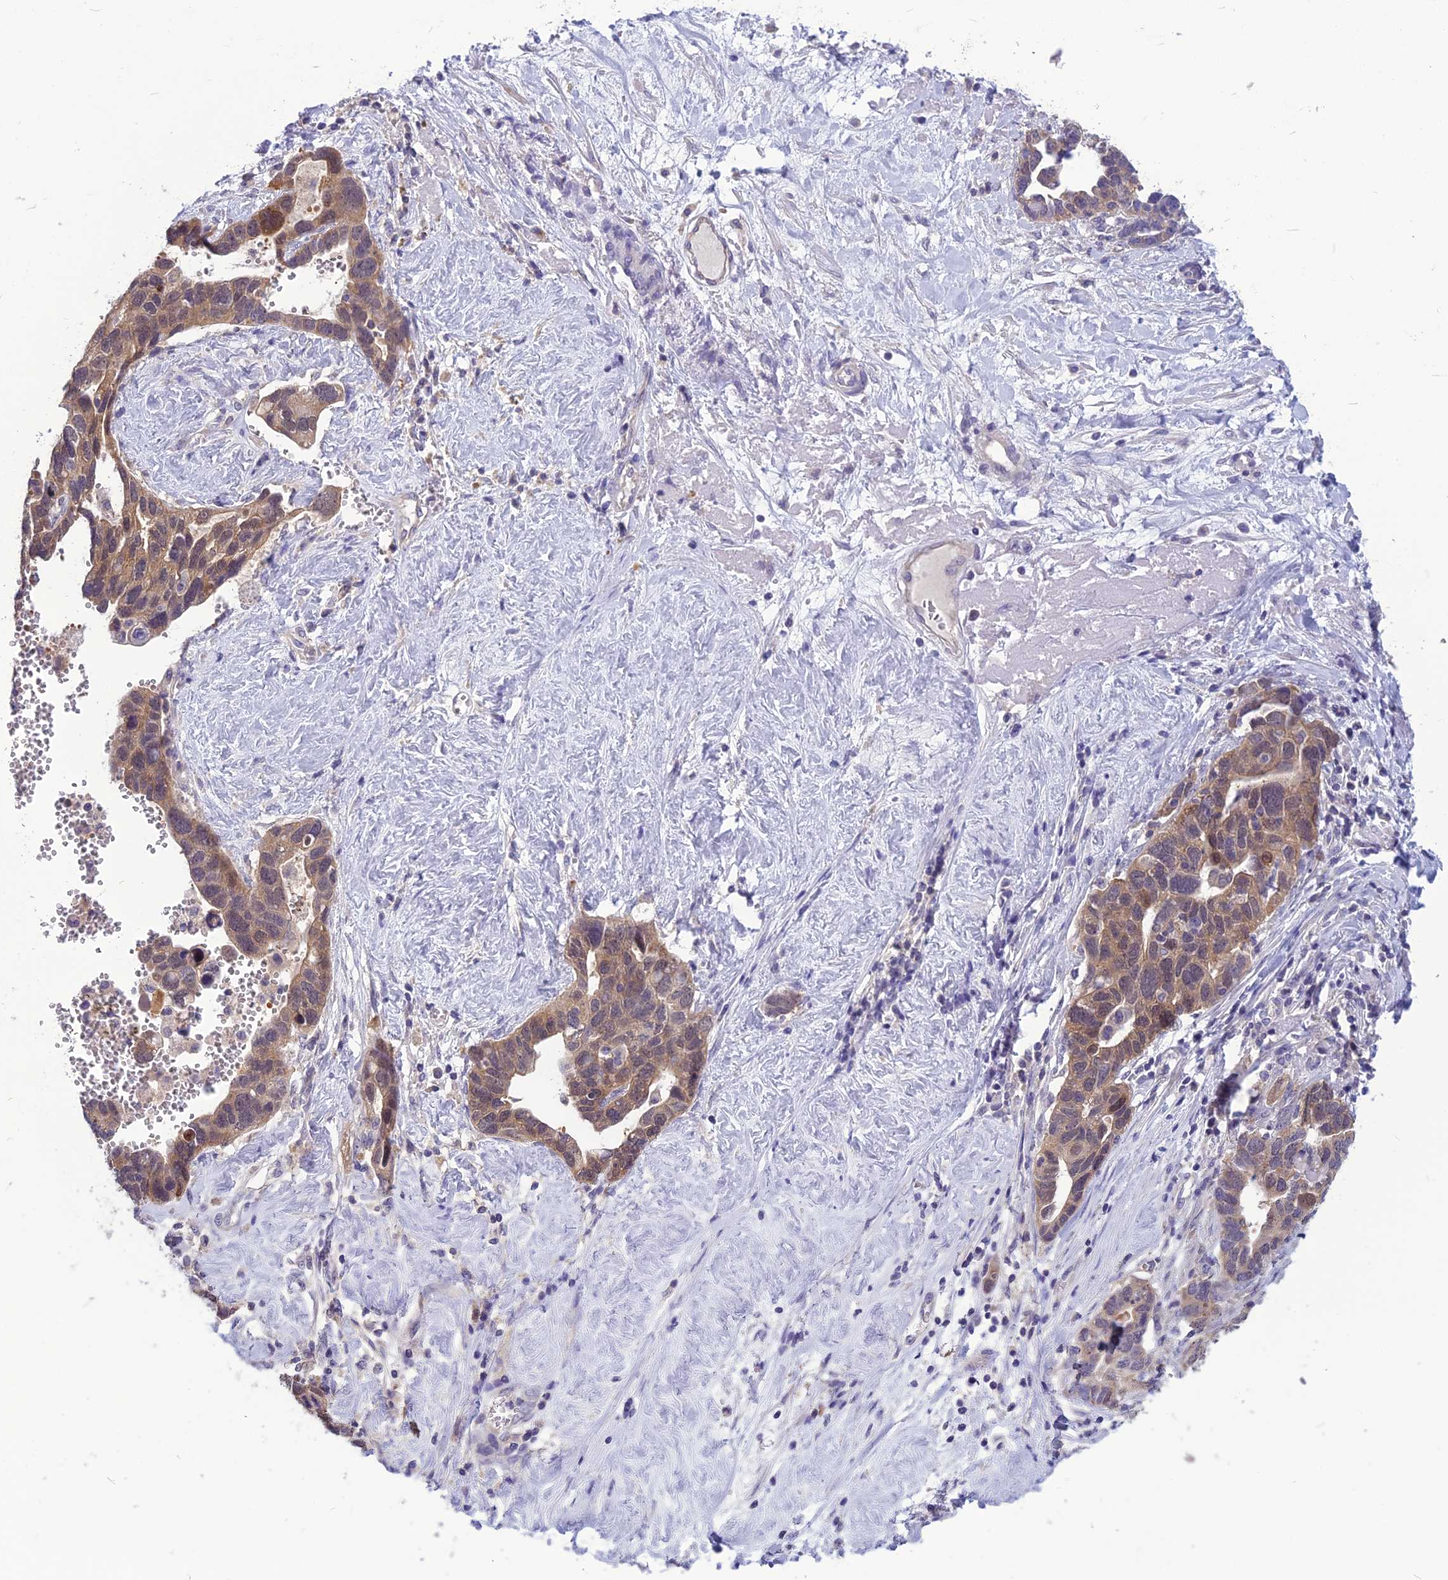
{"staining": {"intensity": "weak", "quantity": ">75%", "location": "cytoplasmic/membranous"}, "tissue": "ovarian cancer", "cell_type": "Tumor cells", "image_type": "cancer", "snomed": [{"axis": "morphology", "description": "Cystadenocarcinoma, serous, NOS"}, {"axis": "topography", "description": "Ovary"}], "caption": "Immunohistochemical staining of human ovarian serous cystadenocarcinoma displays weak cytoplasmic/membranous protein staining in approximately >75% of tumor cells. The staining was performed using DAB (3,3'-diaminobenzidine) to visualize the protein expression in brown, while the nuclei were stained in blue with hematoxylin (Magnification: 20x).", "gene": "PSMF1", "patient": {"sex": "female", "age": 54}}